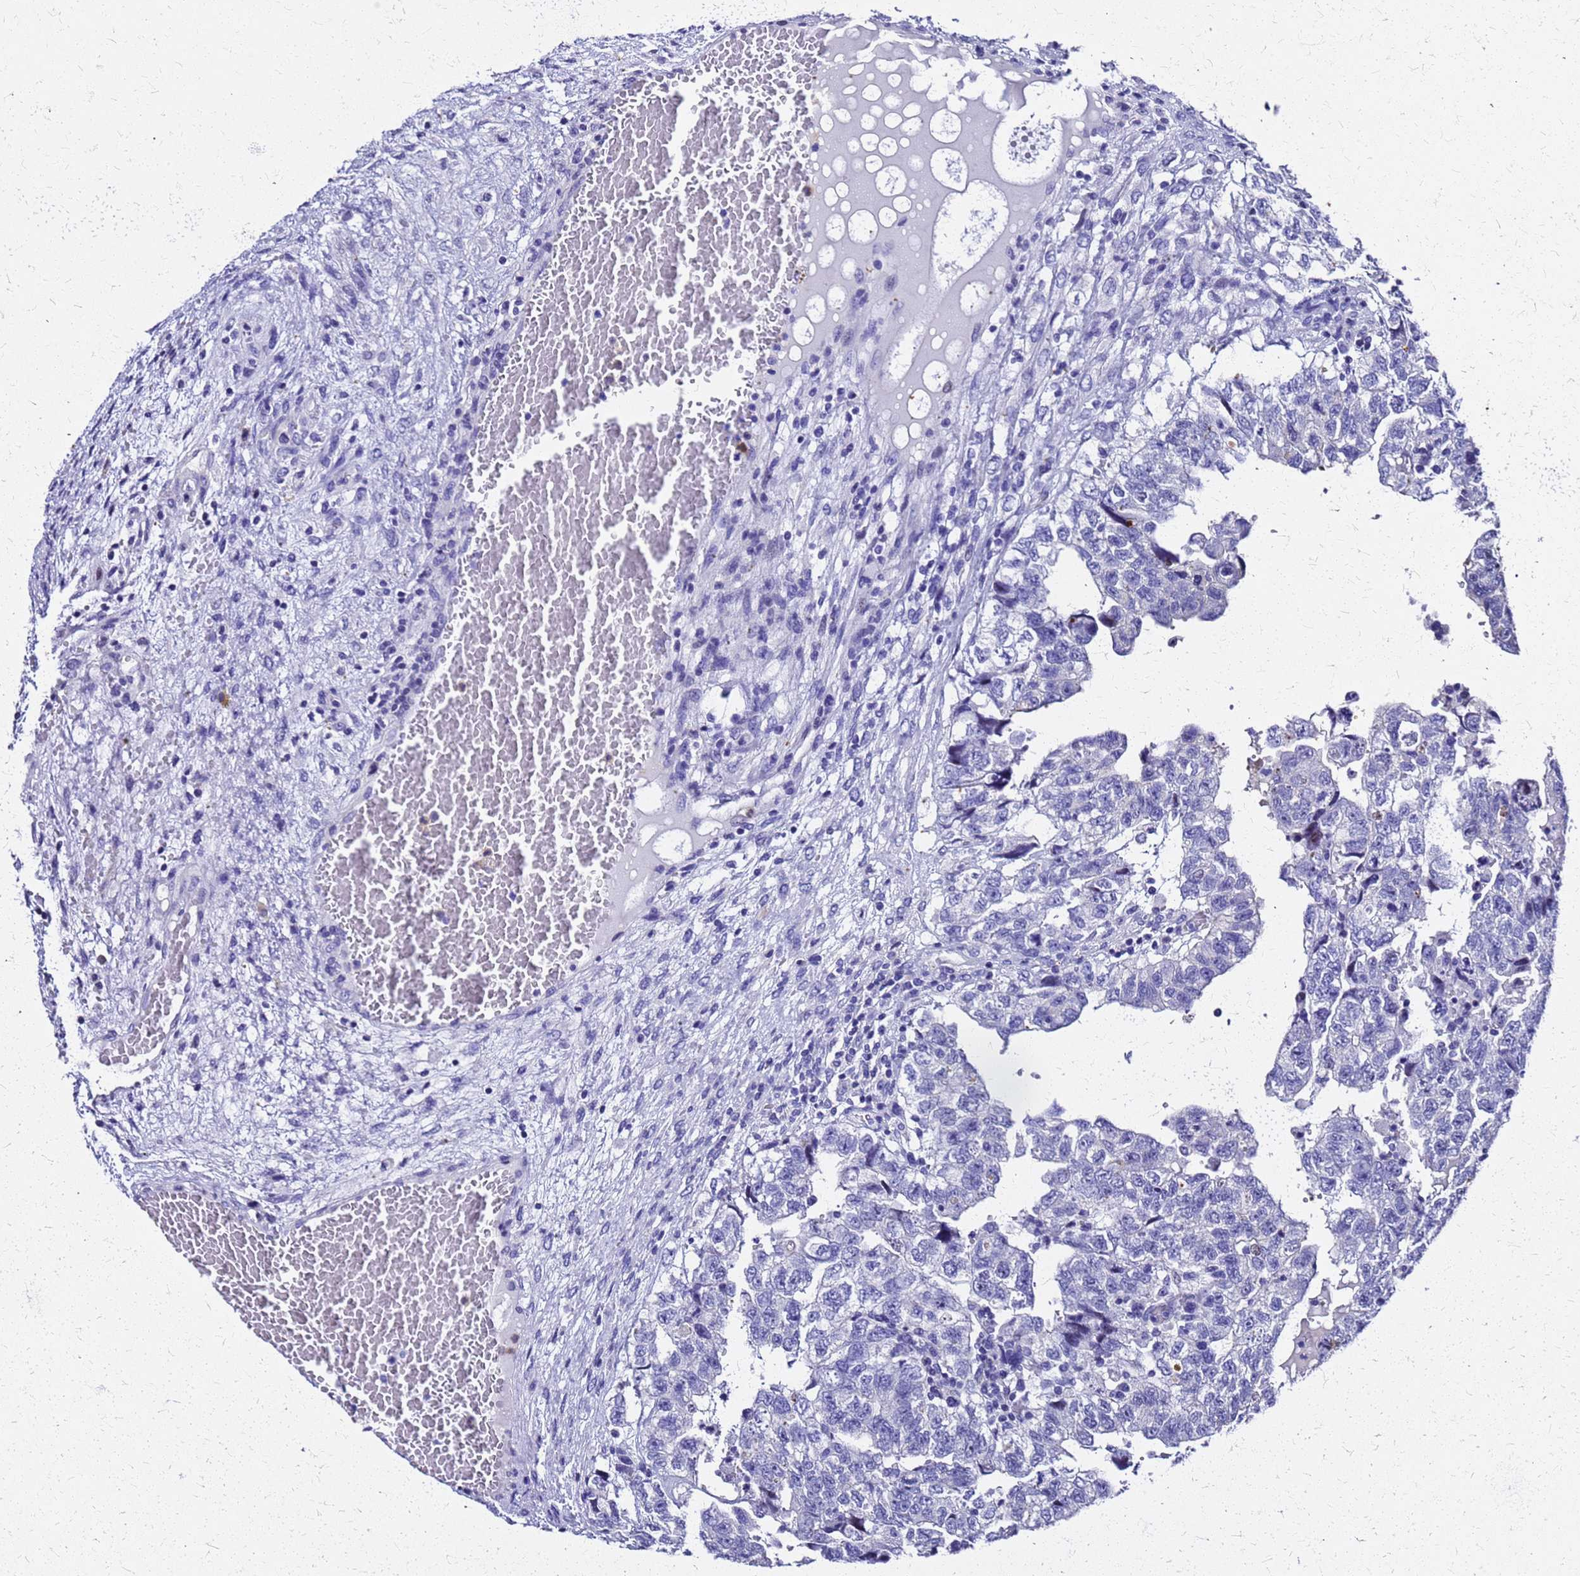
{"staining": {"intensity": "negative", "quantity": "none", "location": "none"}, "tissue": "testis cancer", "cell_type": "Tumor cells", "image_type": "cancer", "snomed": [{"axis": "morphology", "description": "Carcinoma, Embryonal, NOS"}, {"axis": "topography", "description": "Testis"}], "caption": "Image shows no significant protein staining in tumor cells of embryonal carcinoma (testis).", "gene": "SMIM21", "patient": {"sex": "male", "age": 36}}